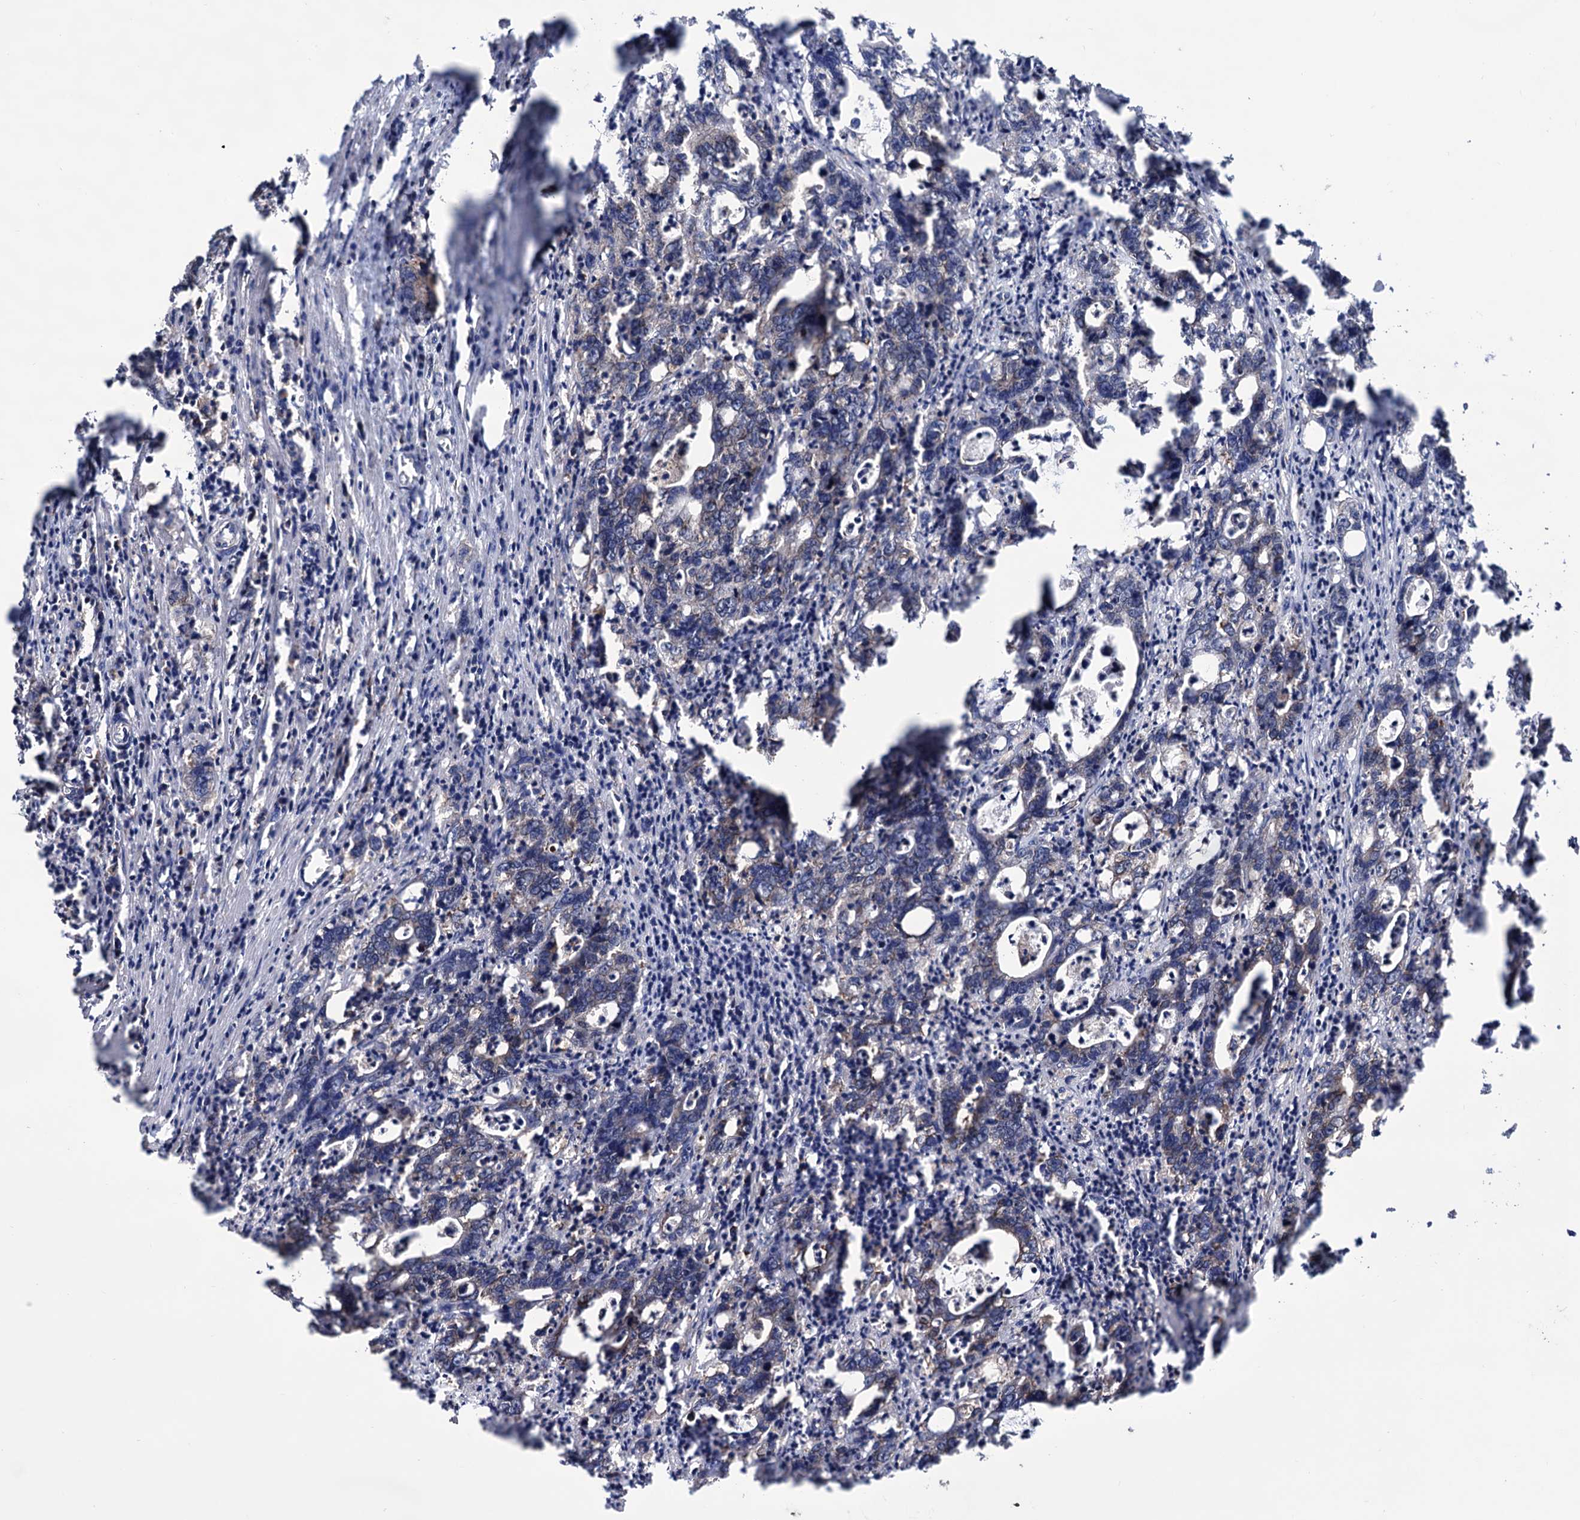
{"staining": {"intensity": "weak", "quantity": "<25%", "location": "cytoplasmic/membranous"}, "tissue": "colorectal cancer", "cell_type": "Tumor cells", "image_type": "cancer", "snomed": [{"axis": "morphology", "description": "Adenocarcinoma, NOS"}, {"axis": "topography", "description": "Colon"}], "caption": "The photomicrograph exhibits no significant expression in tumor cells of colorectal adenocarcinoma.", "gene": "FERMT2", "patient": {"sex": "female", "age": 75}}